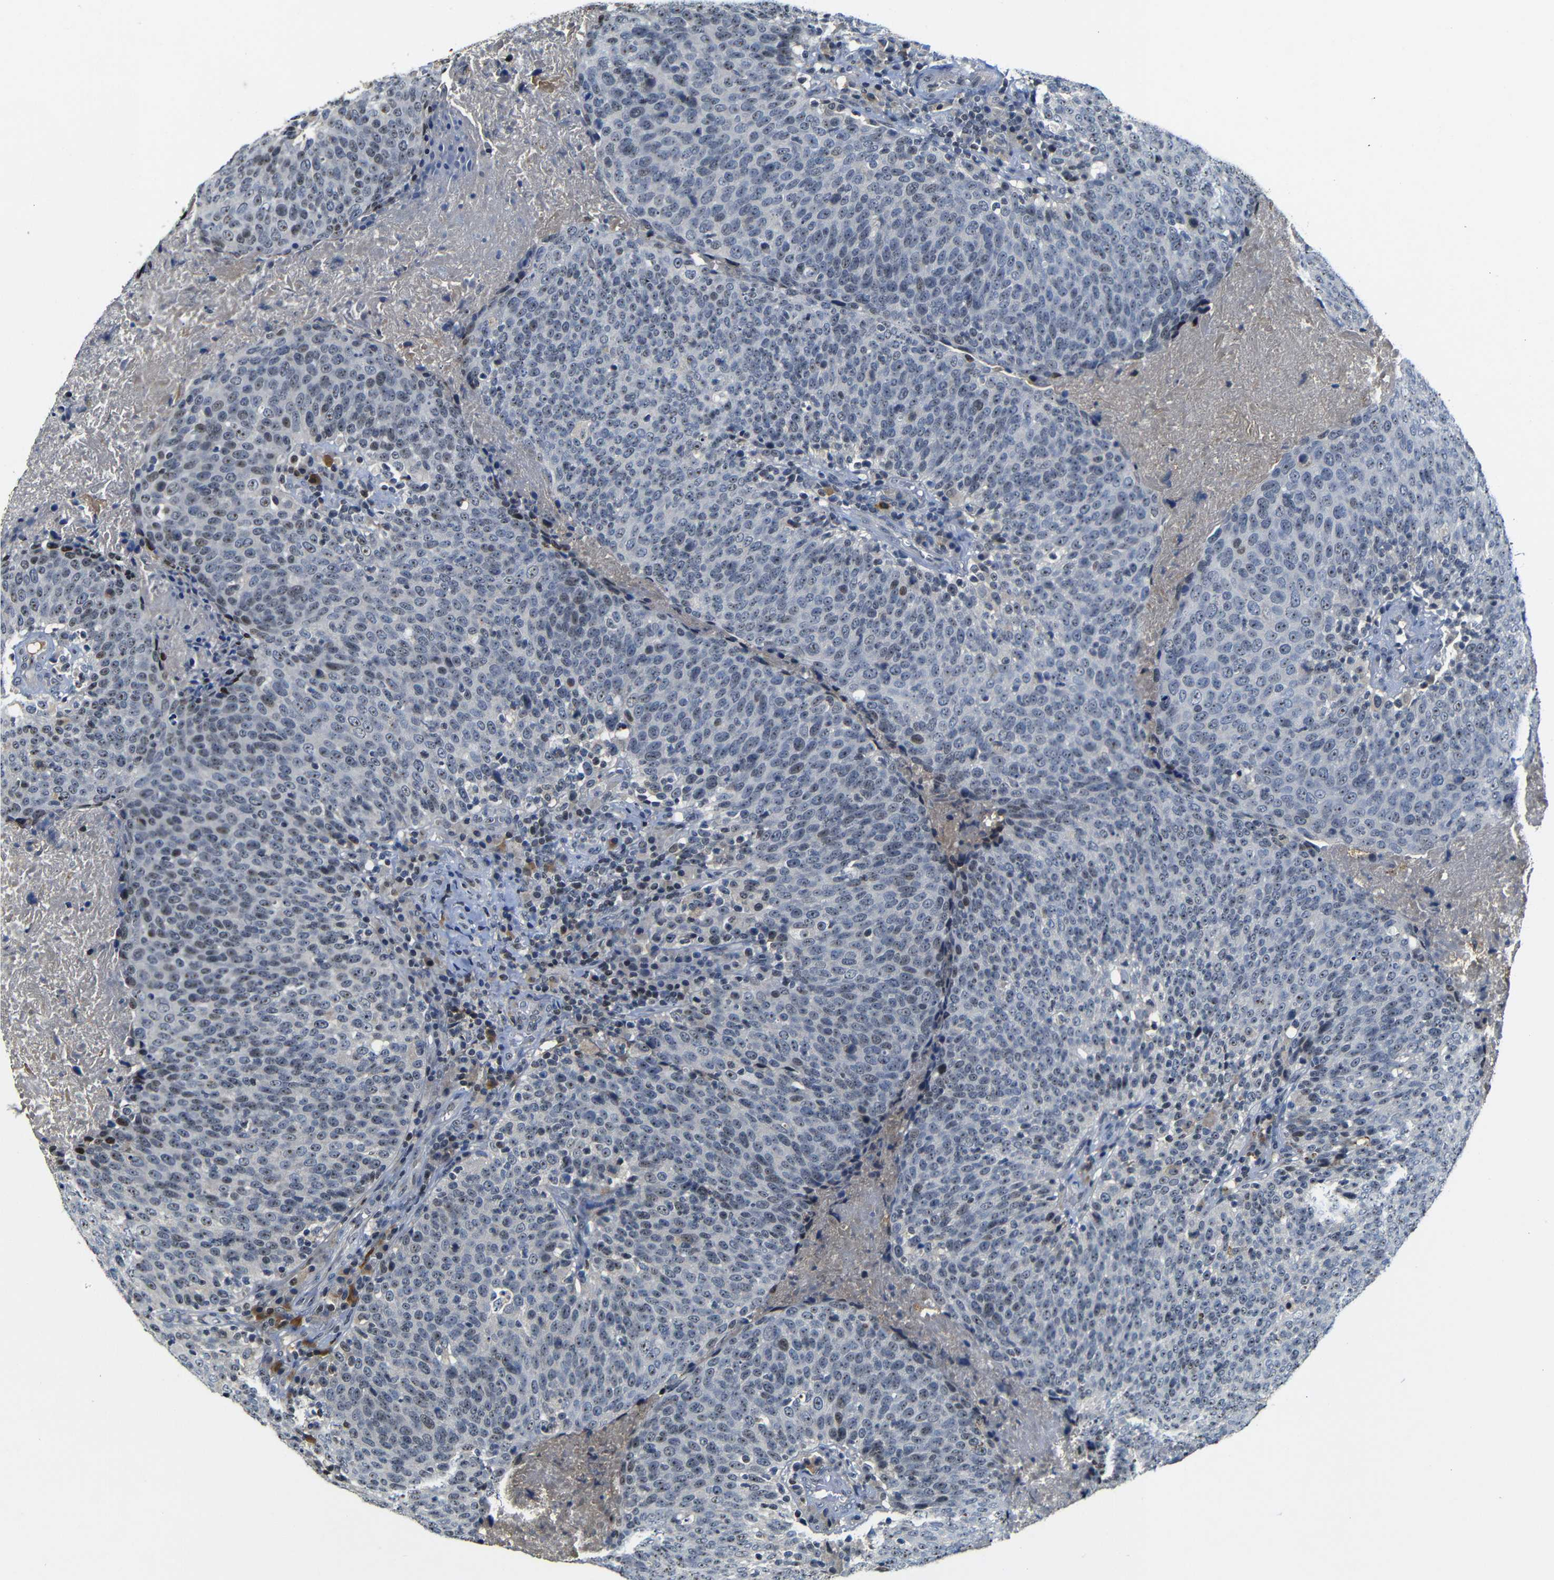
{"staining": {"intensity": "negative", "quantity": "none", "location": "none"}, "tissue": "head and neck cancer", "cell_type": "Tumor cells", "image_type": "cancer", "snomed": [{"axis": "morphology", "description": "Squamous cell carcinoma, NOS"}, {"axis": "morphology", "description": "Squamous cell carcinoma, metastatic, NOS"}, {"axis": "topography", "description": "Lymph node"}, {"axis": "topography", "description": "Head-Neck"}], "caption": "Tumor cells show no significant staining in head and neck cancer.", "gene": "MYC", "patient": {"sex": "male", "age": 62}}